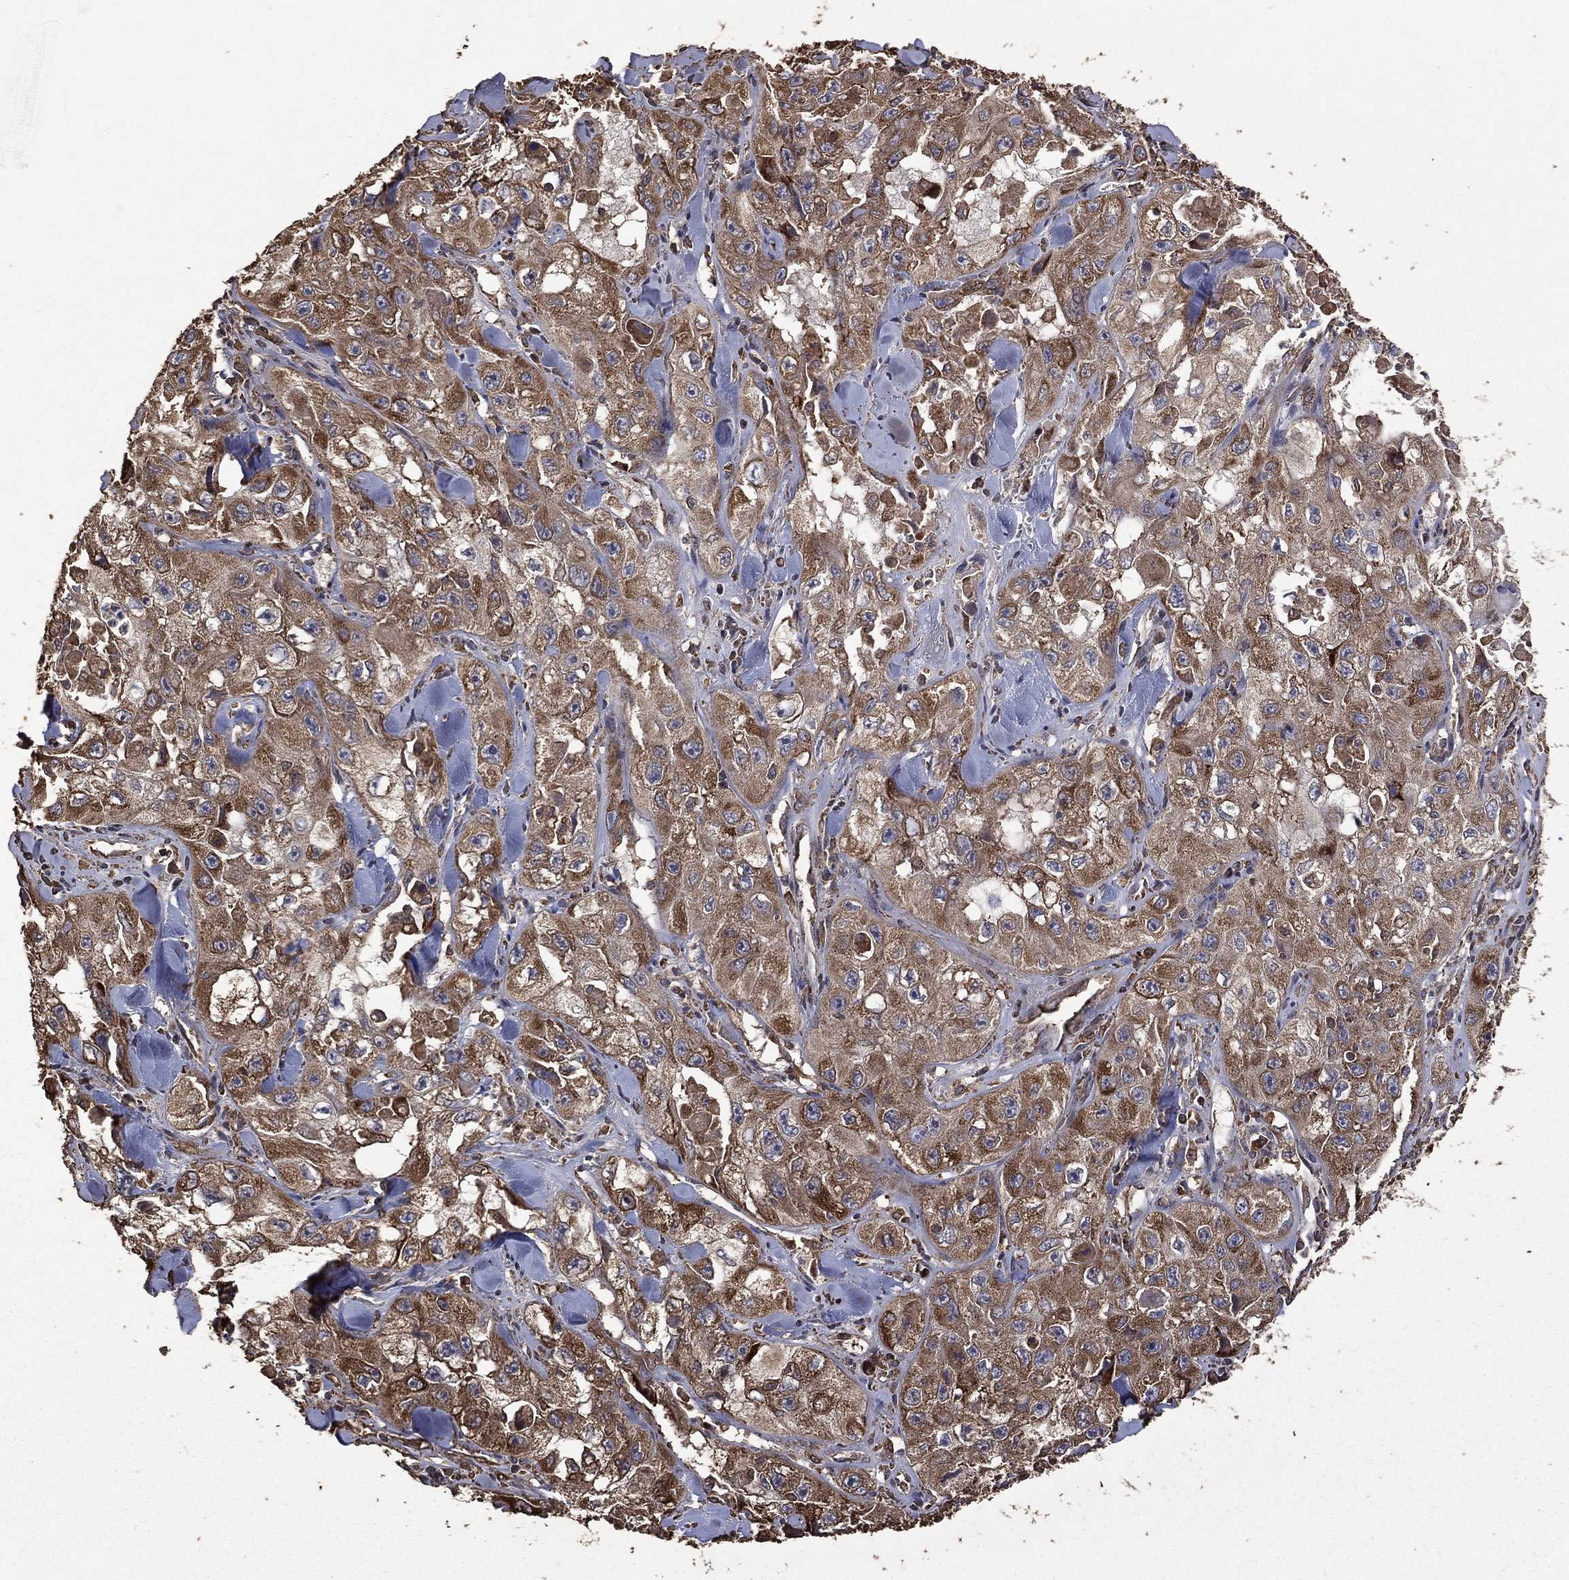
{"staining": {"intensity": "strong", "quantity": ">75%", "location": "cytoplasmic/membranous"}, "tissue": "skin cancer", "cell_type": "Tumor cells", "image_type": "cancer", "snomed": [{"axis": "morphology", "description": "Squamous cell carcinoma, NOS"}, {"axis": "topography", "description": "Skin"}, {"axis": "topography", "description": "Subcutis"}], "caption": "Strong cytoplasmic/membranous expression for a protein is present in approximately >75% of tumor cells of squamous cell carcinoma (skin) using immunohistochemistry (IHC).", "gene": "METTL27", "patient": {"sex": "male", "age": 73}}